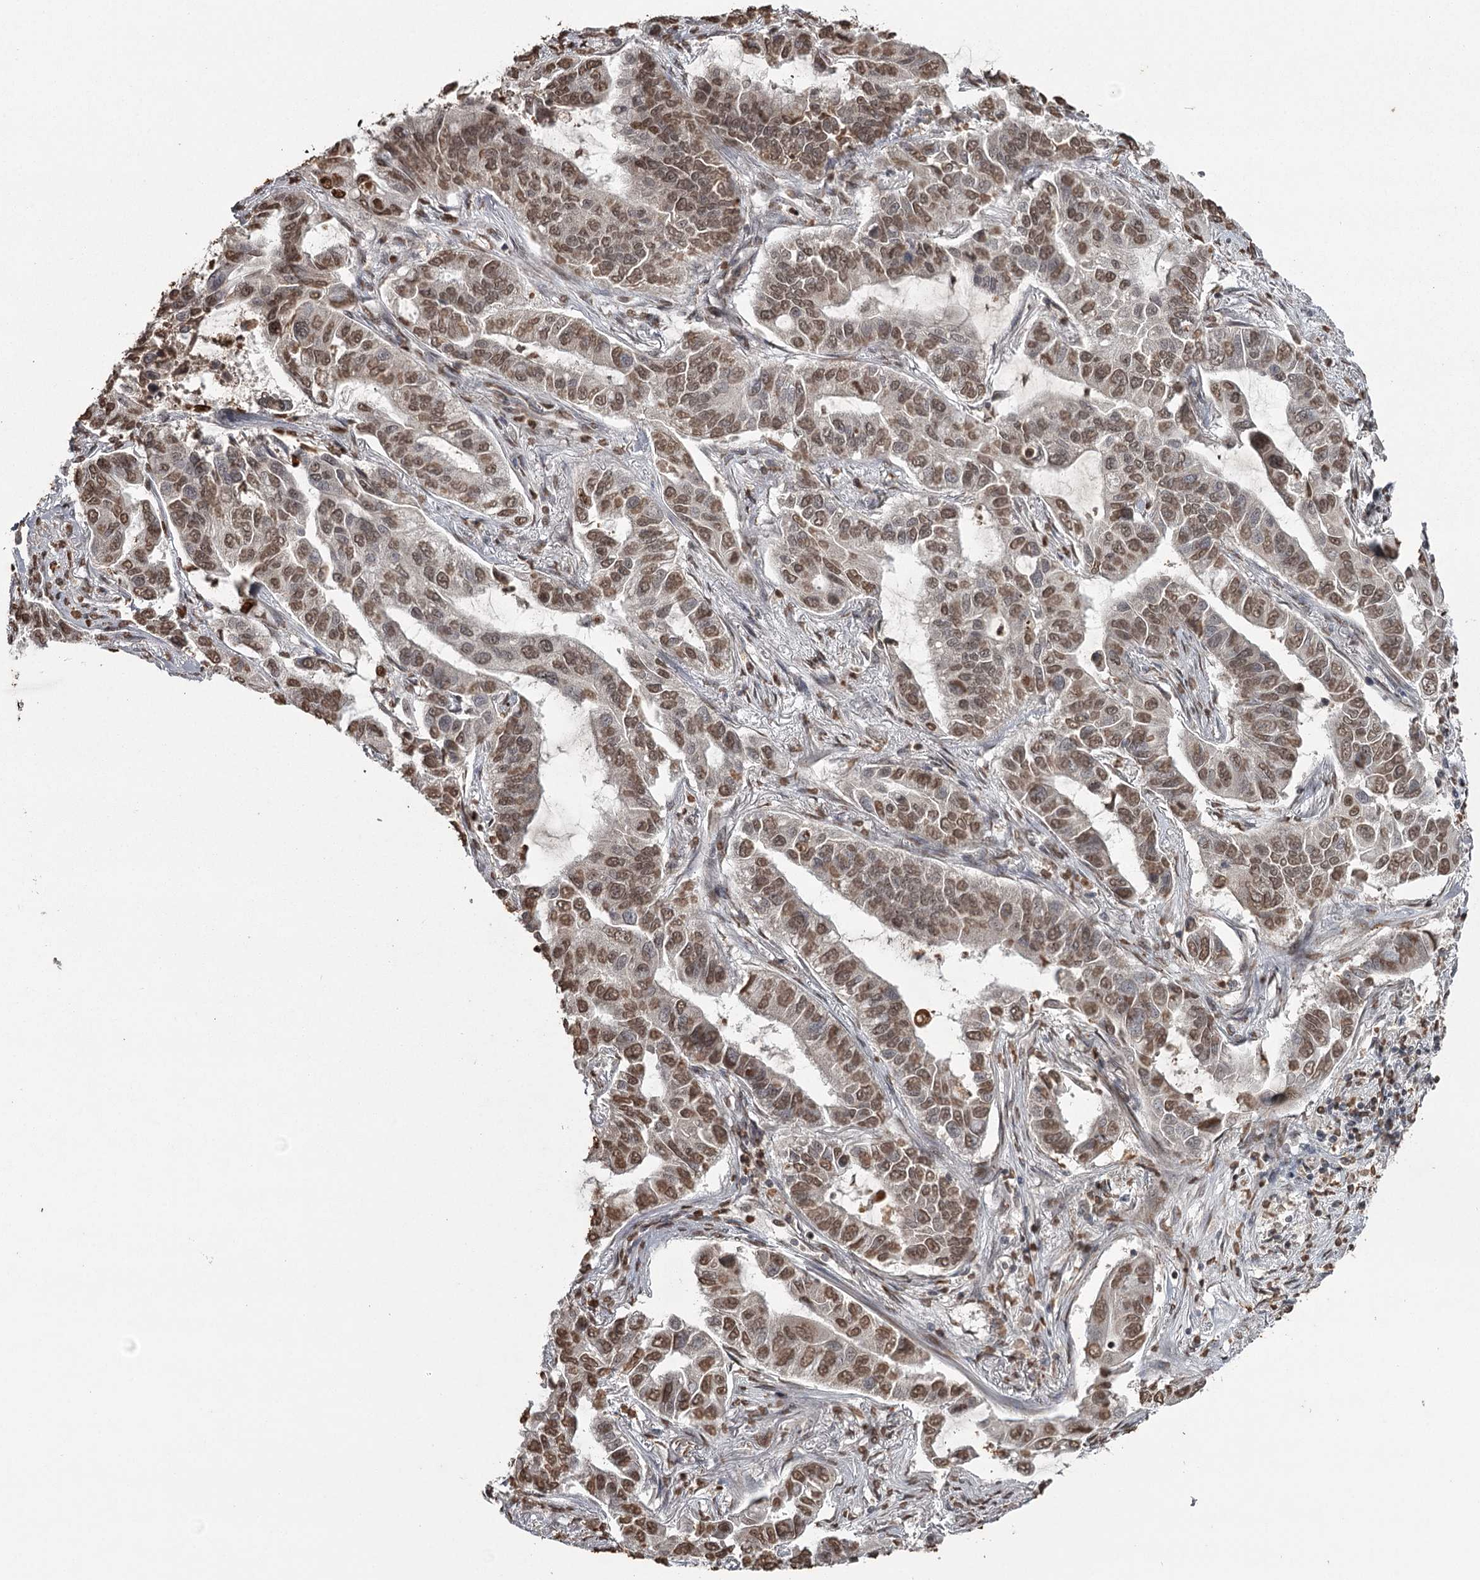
{"staining": {"intensity": "moderate", "quantity": ">75%", "location": "nuclear"}, "tissue": "lung cancer", "cell_type": "Tumor cells", "image_type": "cancer", "snomed": [{"axis": "morphology", "description": "Adenocarcinoma, NOS"}, {"axis": "topography", "description": "Lung"}], "caption": "The immunohistochemical stain shows moderate nuclear expression in tumor cells of adenocarcinoma (lung) tissue. Using DAB (brown) and hematoxylin (blue) stains, captured at high magnification using brightfield microscopy.", "gene": "THYN1", "patient": {"sex": "male", "age": 64}}